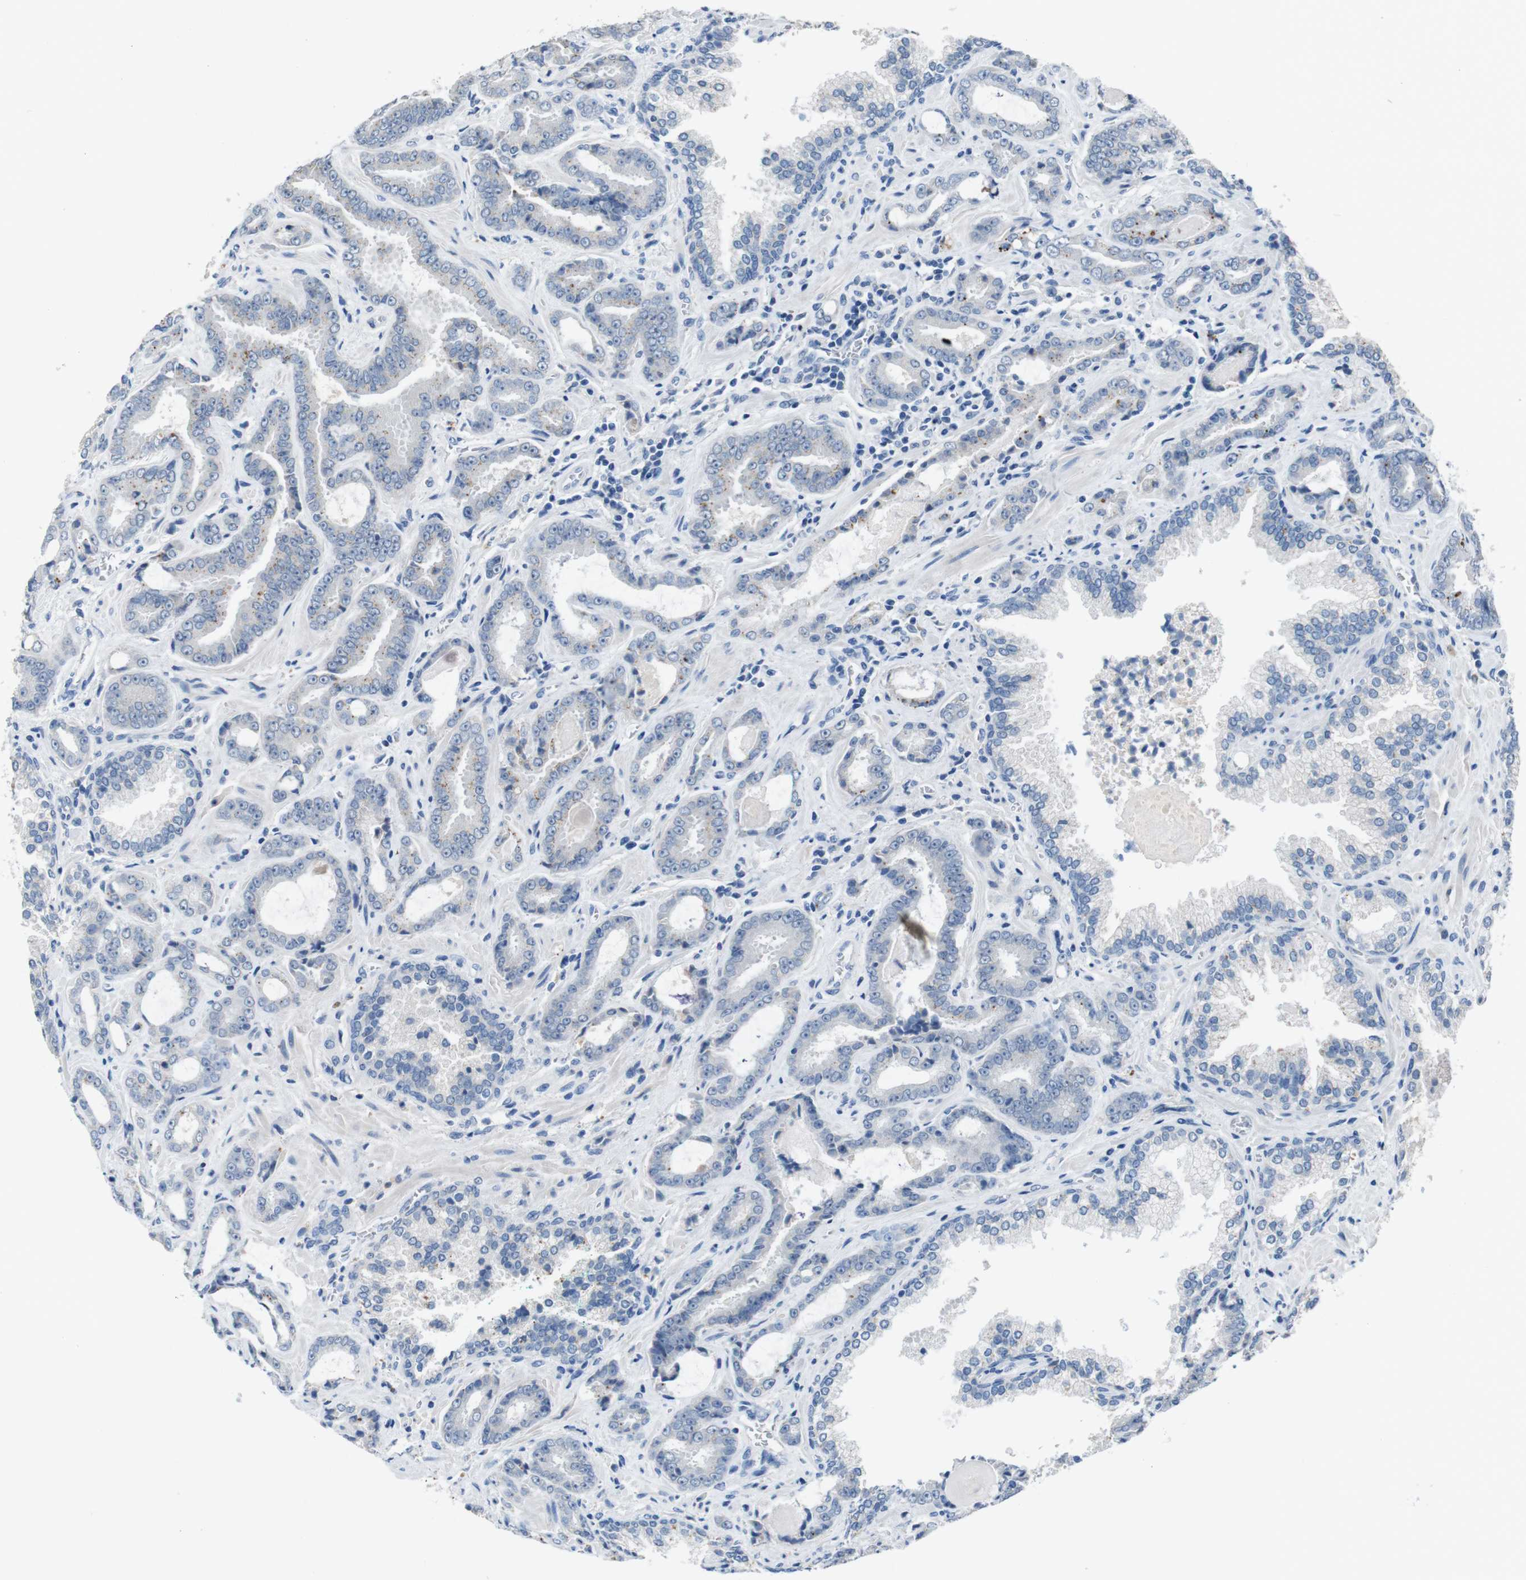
{"staining": {"intensity": "negative", "quantity": "none", "location": "none"}, "tissue": "prostate cancer", "cell_type": "Tumor cells", "image_type": "cancer", "snomed": [{"axis": "morphology", "description": "Adenocarcinoma, Low grade"}, {"axis": "topography", "description": "Prostate"}], "caption": "Tumor cells are negative for brown protein staining in prostate cancer.", "gene": "SLC2A8", "patient": {"sex": "male", "age": 60}}